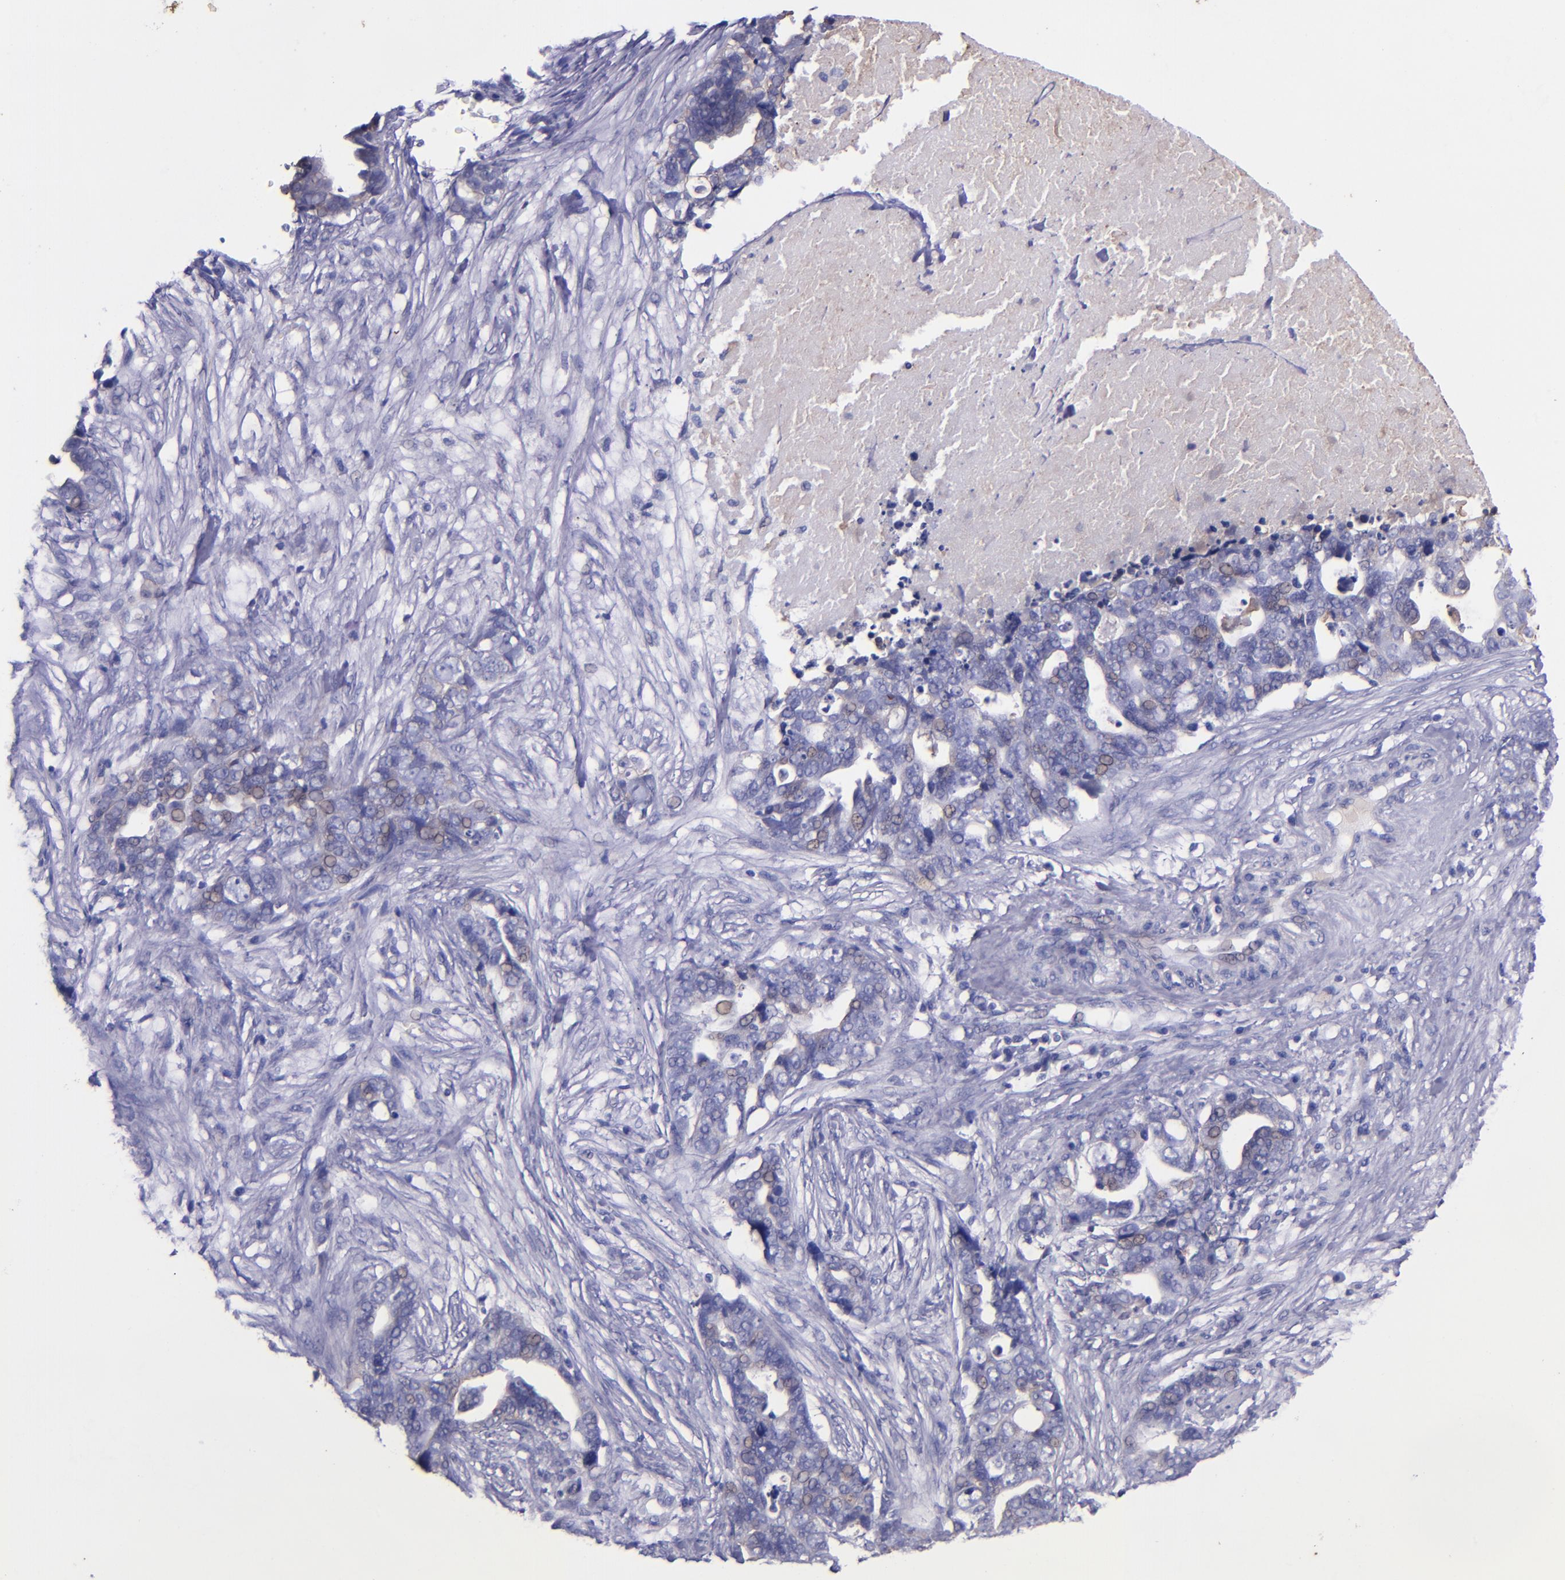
{"staining": {"intensity": "negative", "quantity": "none", "location": "none"}, "tissue": "ovarian cancer", "cell_type": "Tumor cells", "image_type": "cancer", "snomed": [{"axis": "morphology", "description": "Normal tissue, NOS"}, {"axis": "morphology", "description": "Cystadenocarcinoma, serous, NOS"}, {"axis": "topography", "description": "Fallopian tube"}, {"axis": "topography", "description": "Ovary"}], "caption": "Ovarian serous cystadenocarcinoma stained for a protein using immunohistochemistry (IHC) exhibits no expression tumor cells.", "gene": "KRT4", "patient": {"sex": "female", "age": 56}}